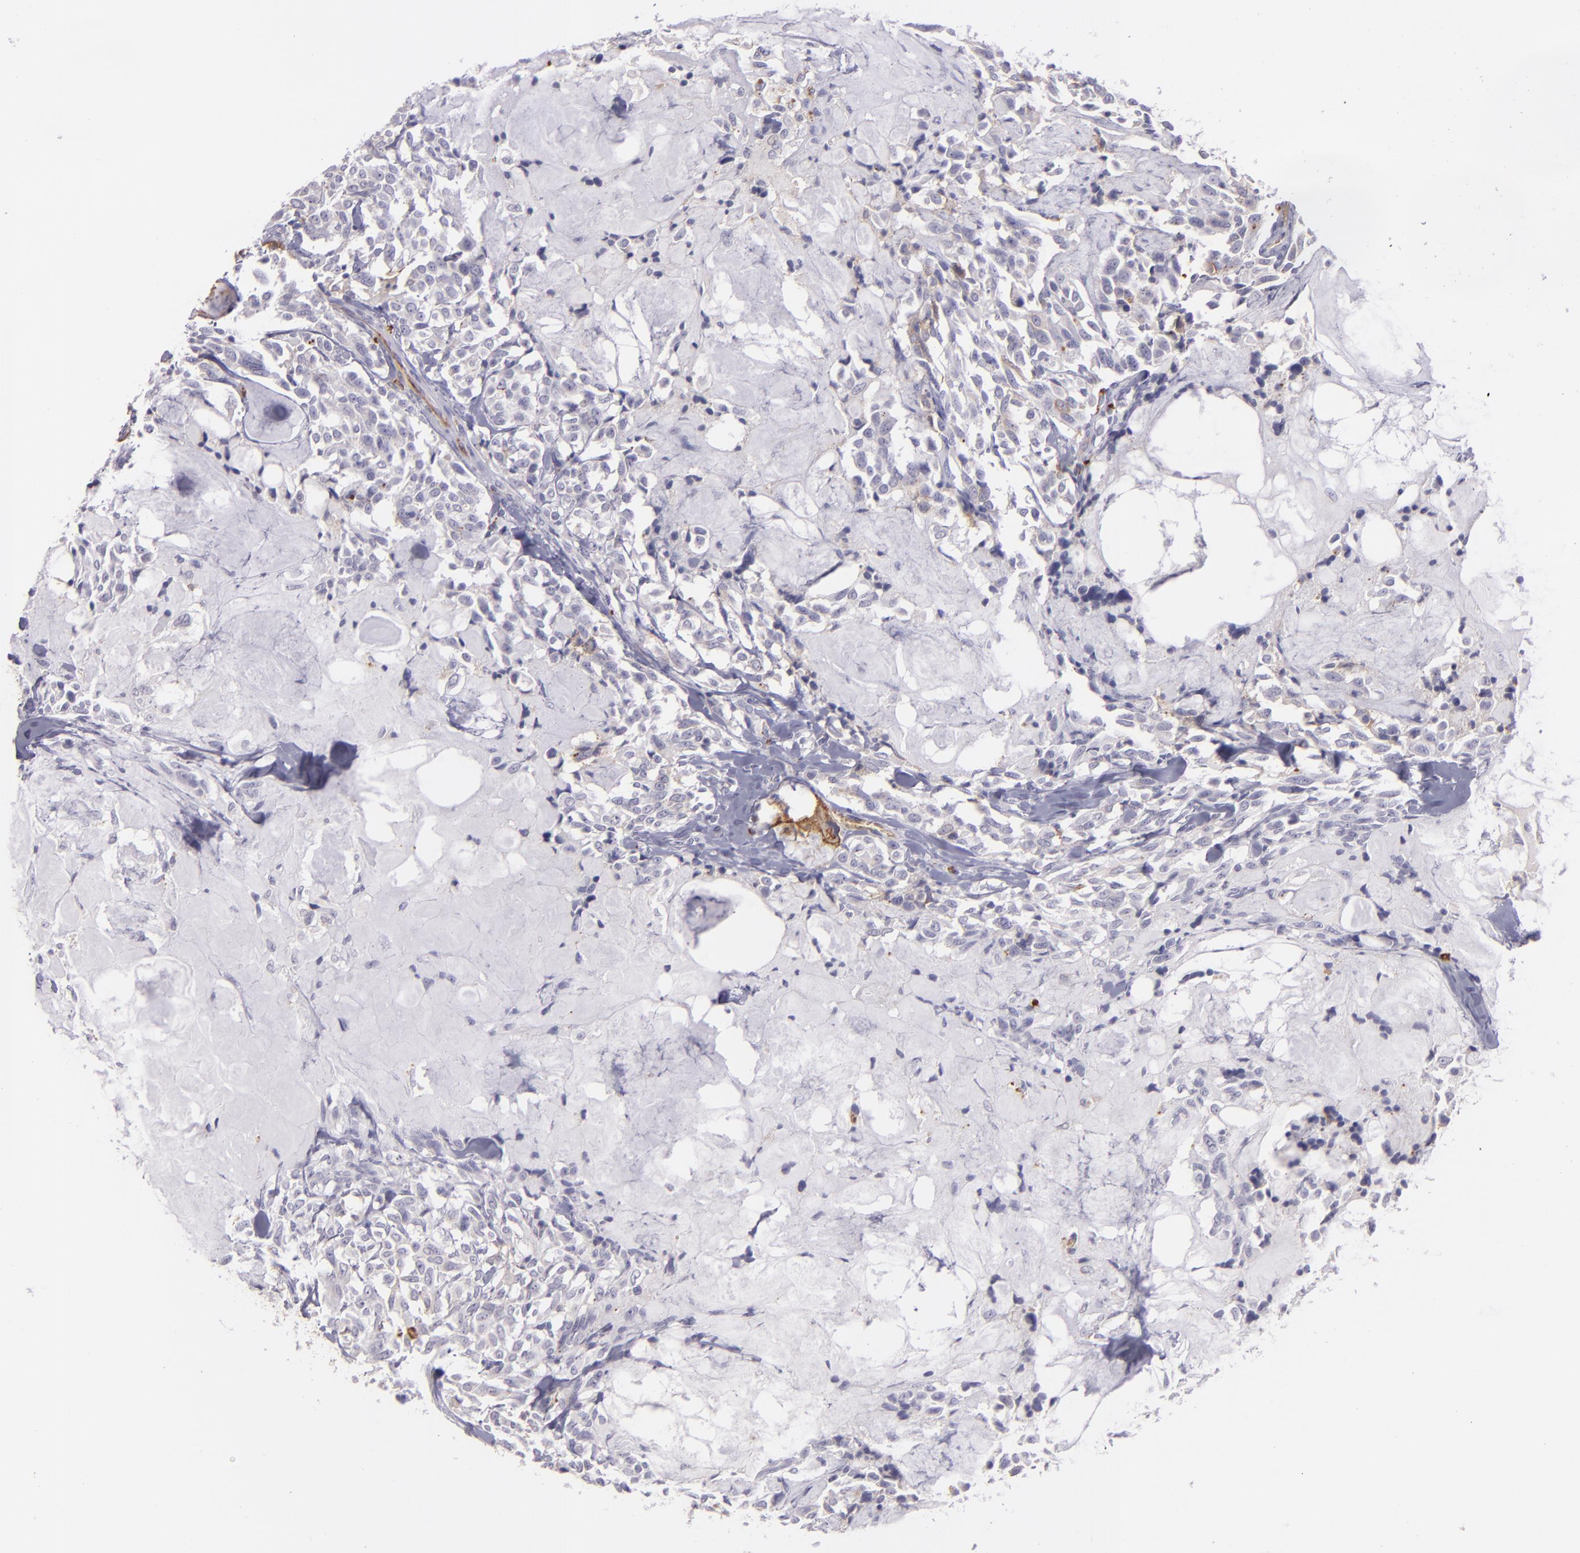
{"staining": {"intensity": "negative", "quantity": "none", "location": "none"}, "tissue": "thyroid cancer", "cell_type": "Tumor cells", "image_type": "cancer", "snomed": [{"axis": "morphology", "description": "Carcinoma, NOS"}, {"axis": "morphology", "description": "Carcinoid, malignant, NOS"}, {"axis": "topography", "description": "Thyroid gland"}], "caption": "An image of thyroid cancer (carcinoma) stained for a protein reveals no brown staining in tumor cells.", "gene": "ACE", "patient": {"sex": "male", "age": 33}}